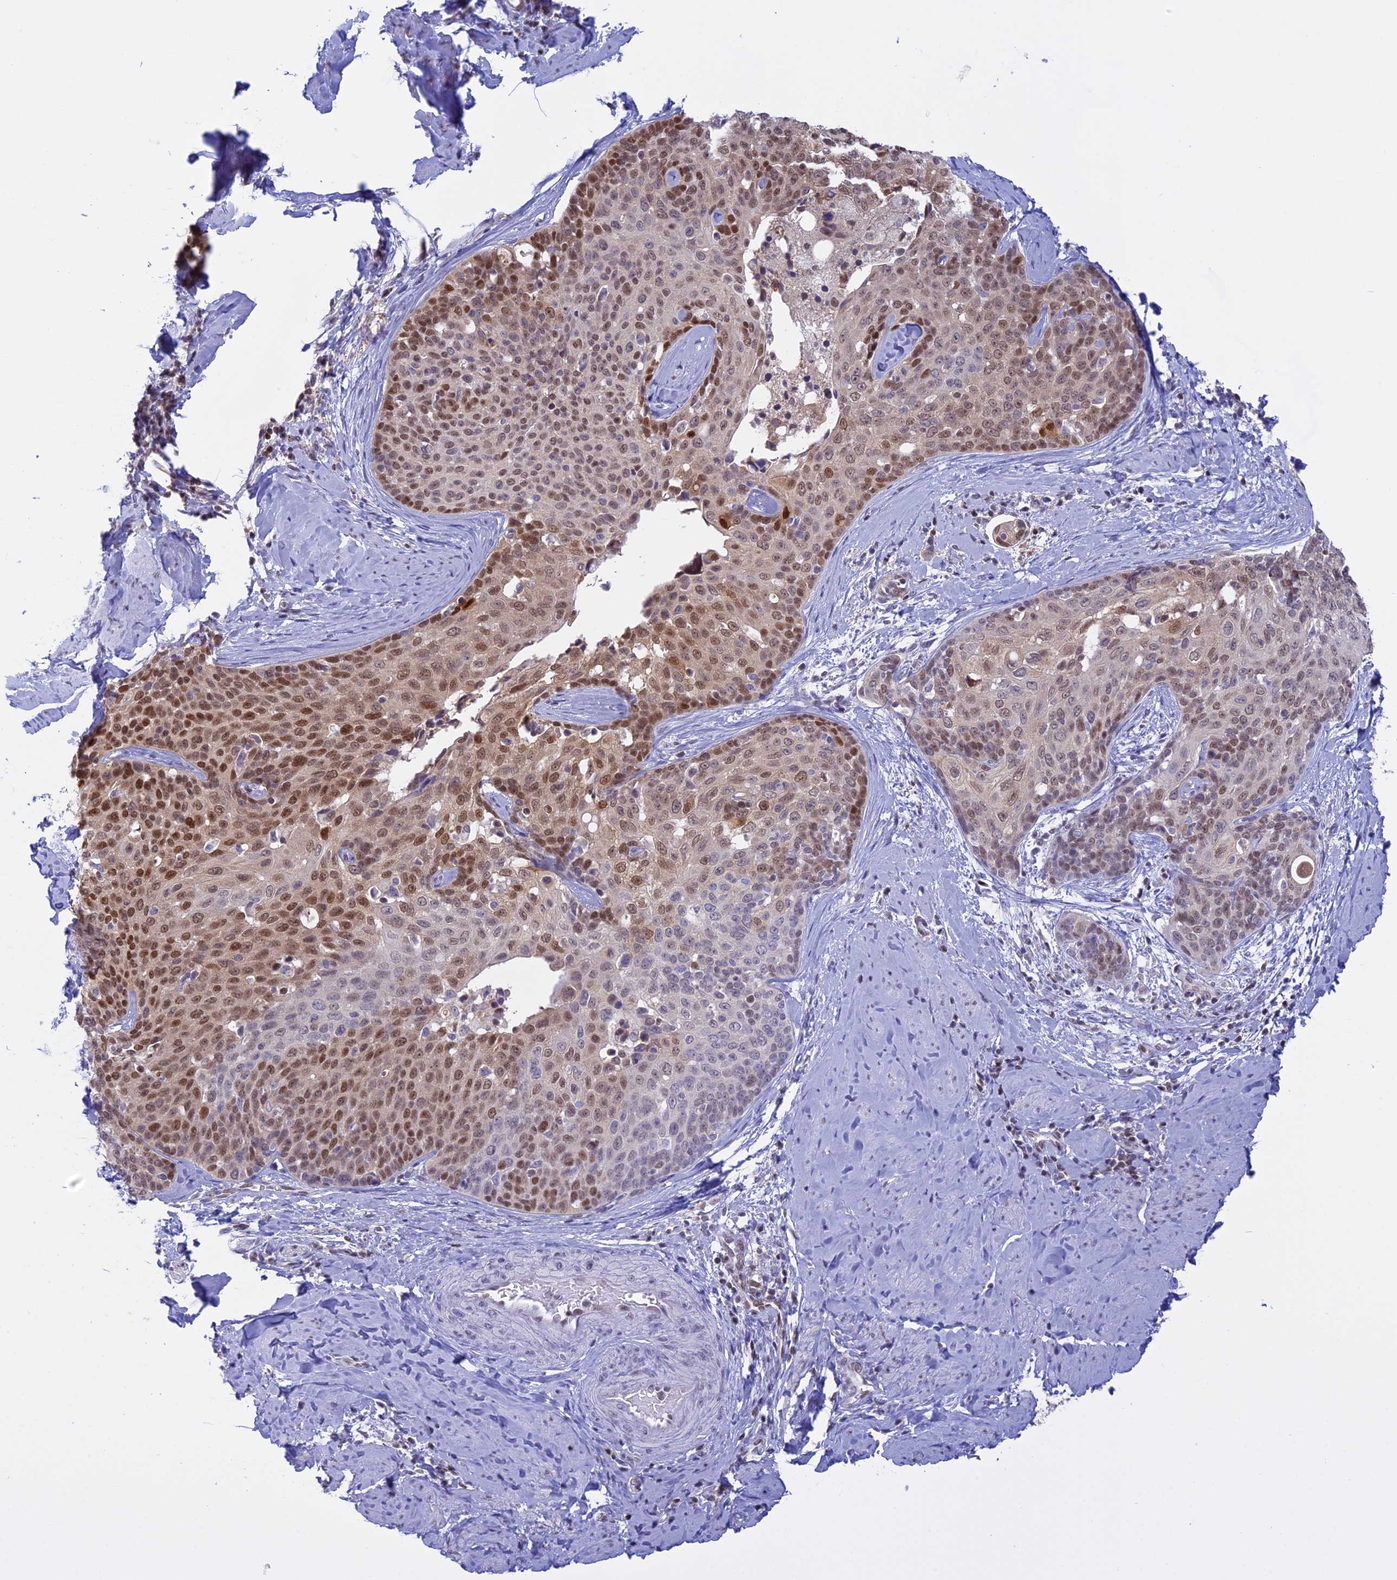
{"staining": {"intensity": "moderate", "quantity": "25%-75%", "location": "nuclear"}, "tissue": "cervical cancer", "cell_type": "Tumor cells", "image_type": "cancer", "snomed": [{"axis": "morphology", "description": "Squamous cell carcinoma, NOS"}, {"axis": "topography", "description": "Cervix"}], "caption": "The histopathology image demonstrates immunohistochemical staining of cervical cancer (squamous cell carcinoma). There is moderate nuclear staining is seen in approximately 25%-75% of tumor cells.", "gene": "IZUMO2", "patient": {"sex": "female", "age": 50}}